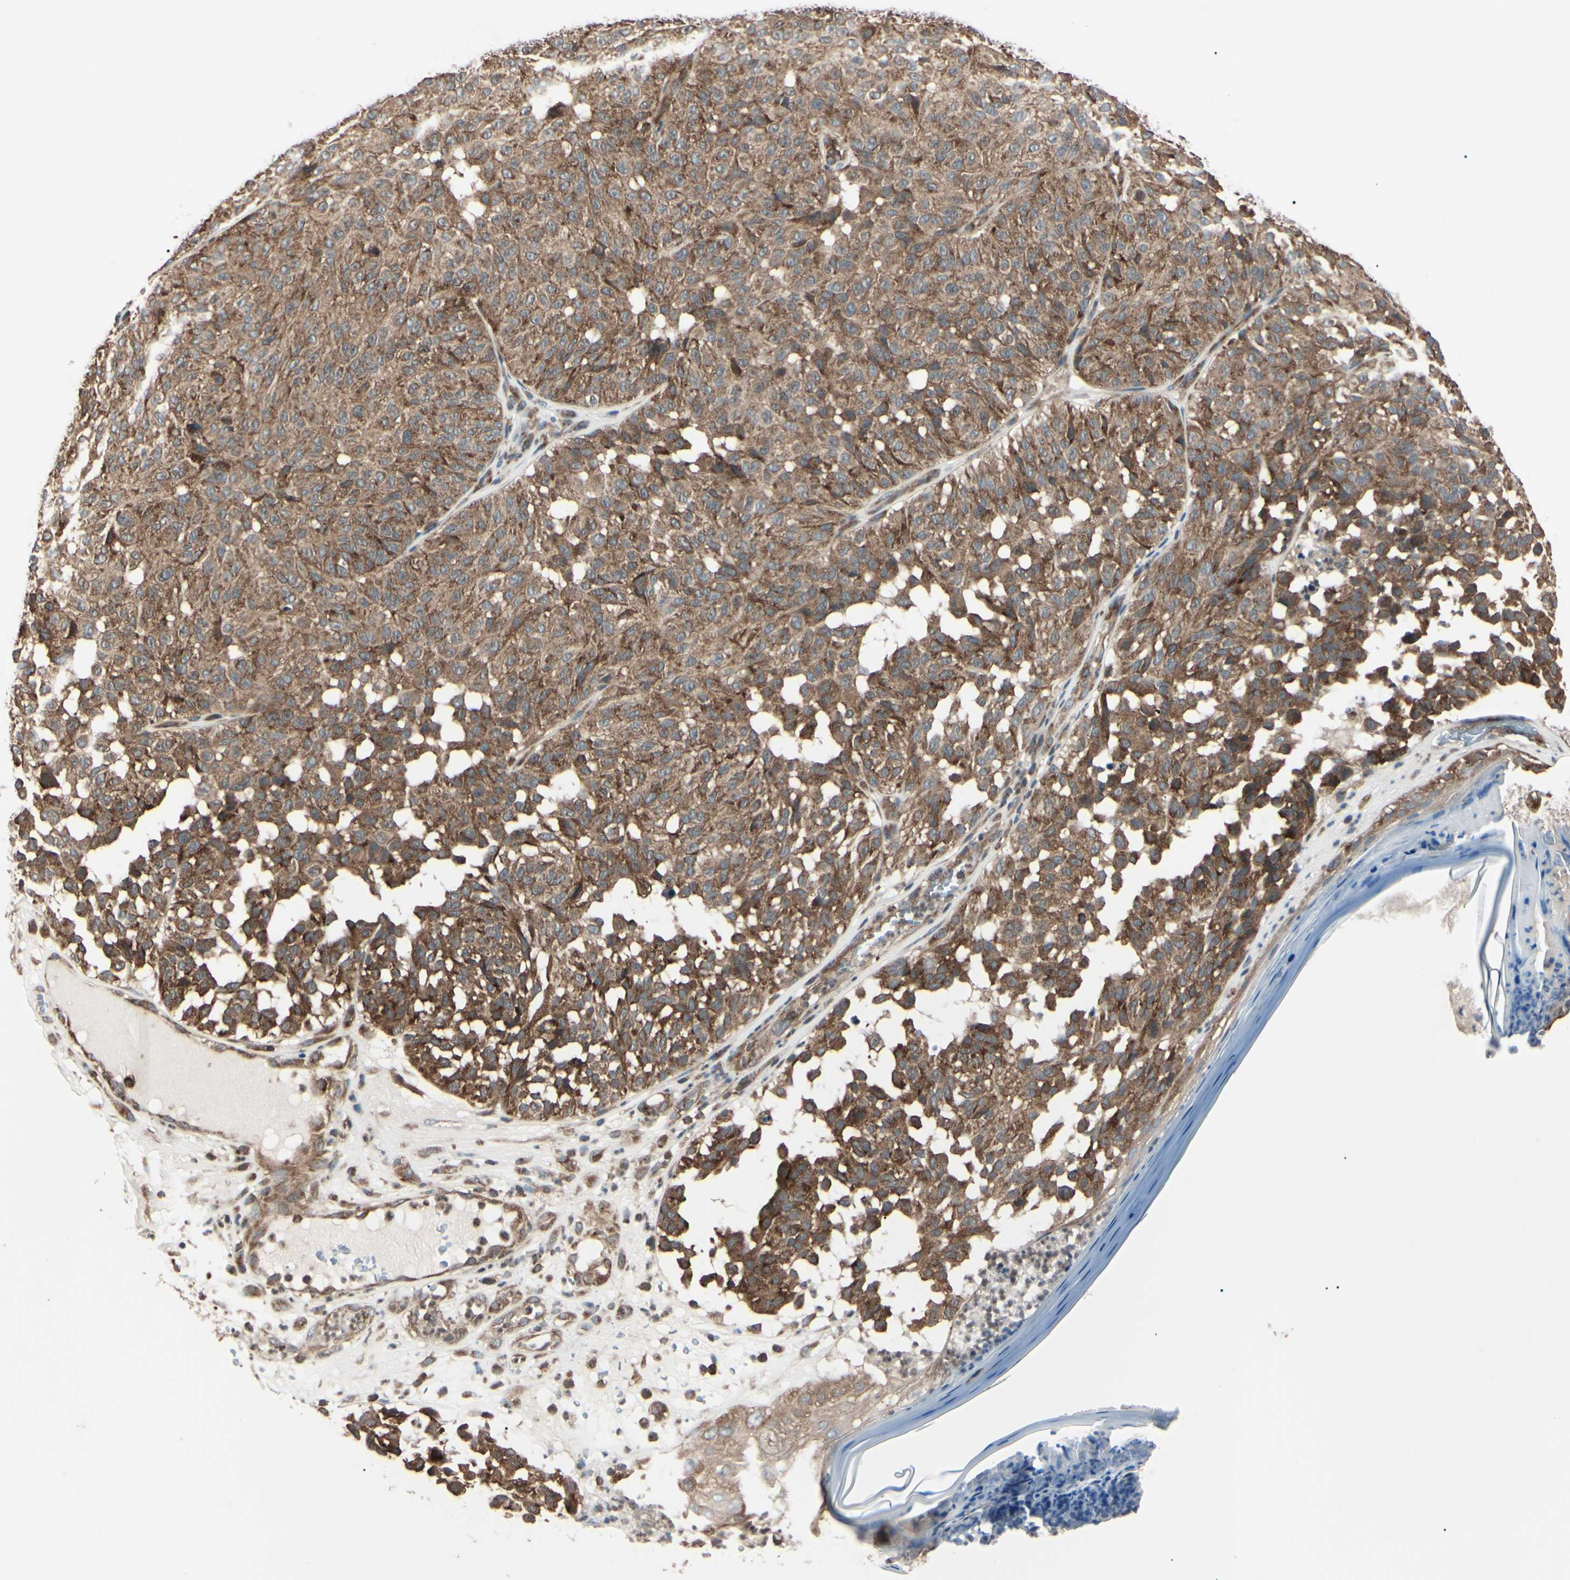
{"staining": {"intensity": "moderate", "quantity": ">75%", "location": "cytoplasmic/membranous"}, "tissue": "melanoma", "cell_type": "Tumor cells", "image_type": "cancer", "snomed": [{"axis": "morphology", "description": "Malignant melanoma, NOS"}, {"axis": "topography", "description": "Skin"}], "caption": "Brown immunohistochemical staining in human malignant melanoma exhibits moderate cytoplasmic/membranous staining in approximately >75% of tumor cells.", "gene": "MAPRE1", "patient": {"sex": "female", "age": 46}}